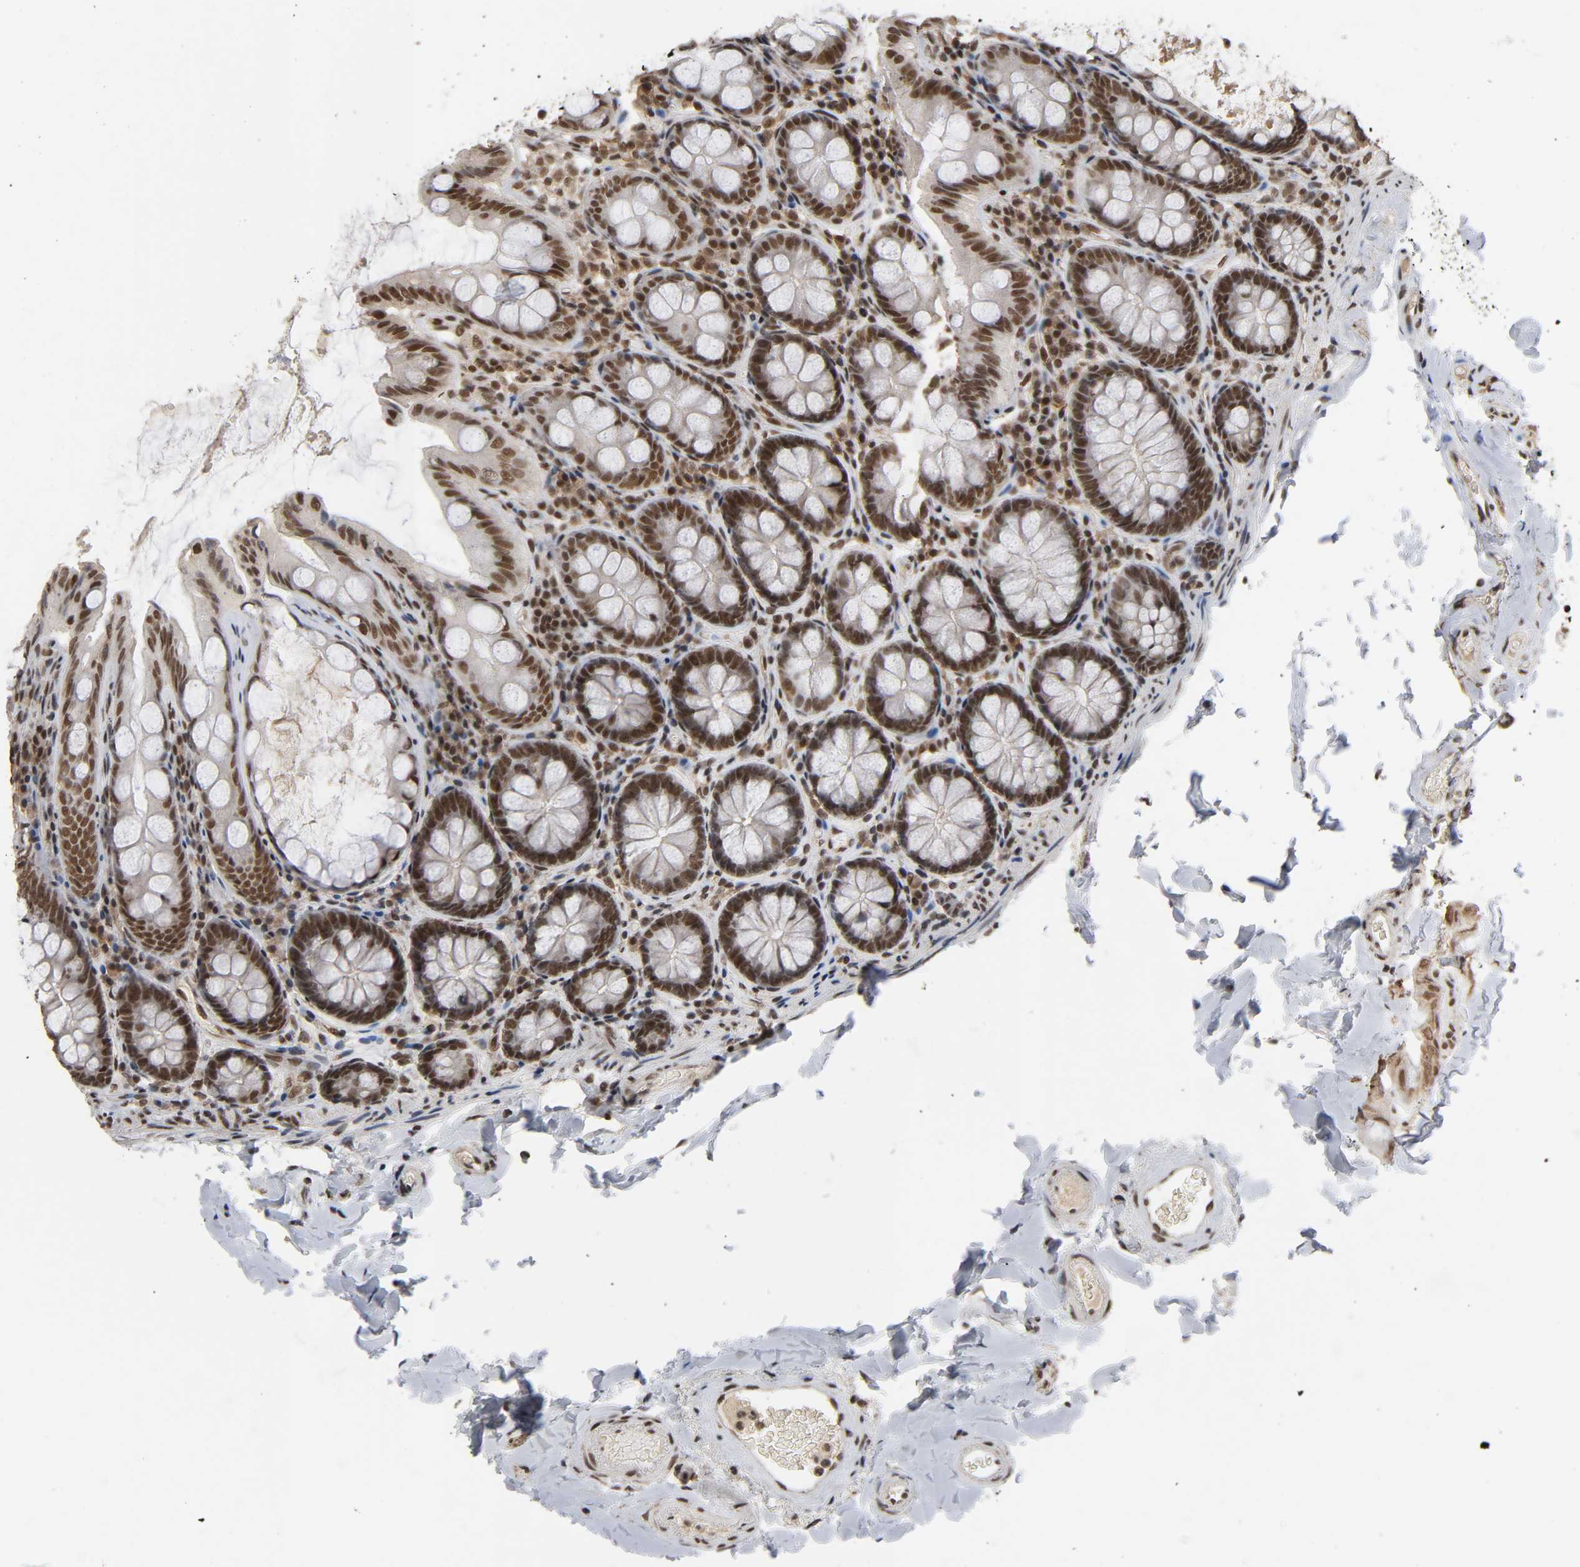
{"staining": {"intensity": "strong", "quantity": ">75%", "location": "nuclear"}, "tissue": "colon", "cell_type": "Endothelial cells", "image_type": "normal", "snomed": [{"axis": "morphology", "description": "Normal tissue, NOS"}, {"axis": "topography", "description": "Colon"}], "caption": "The image demonstrates staining of unremarkable colon, revealing strong nuclear protein staining (brown color) within endothelial cells. The staining was performed using DAB (3,3'-diaminobenzidine), with brown indicating positive protein expression. Nuclei are stained blue with hematoxylin.", "gene": "ZNF384", "patient": {"sex": "female", "age": 61}}